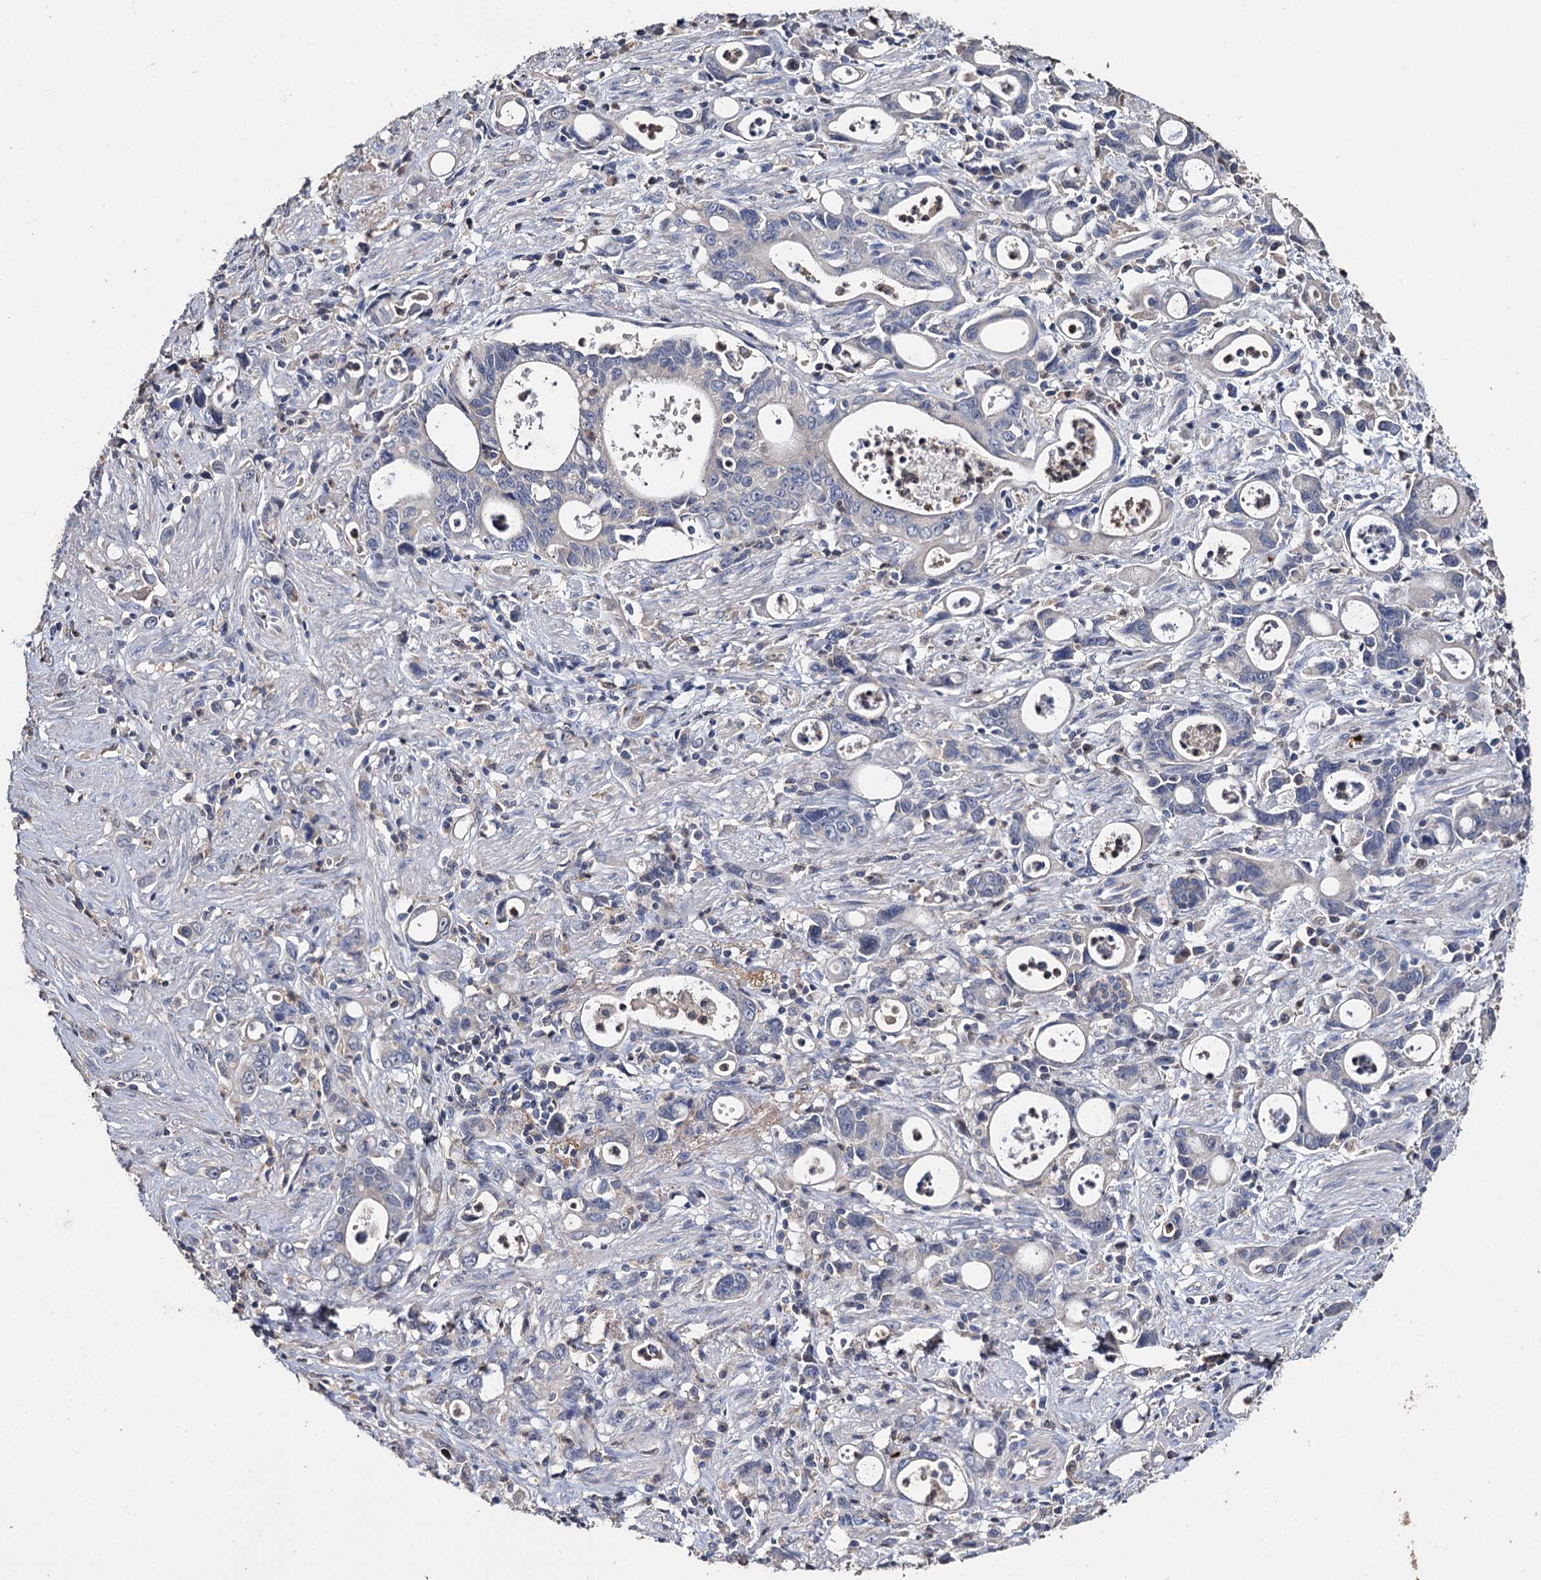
{"staining": {"intensity": "negative", "quantity": "none", "location": "none"}, "tissue": "stomach cancer", "cell_type": "Tumor cells", "image_type": "cancer", "snomed": [{"axis": "morphology", "description": "Adenocarcinoma, NOS"}, {"axis": "topography", "description": "Stomach, lower"}], "caption": "Immunohistochemical staining of stomach cancer reveals no significant positivity in tumor cells.", "gene": "DNAH6", "patient": {"sex": "female", "age": 43}}